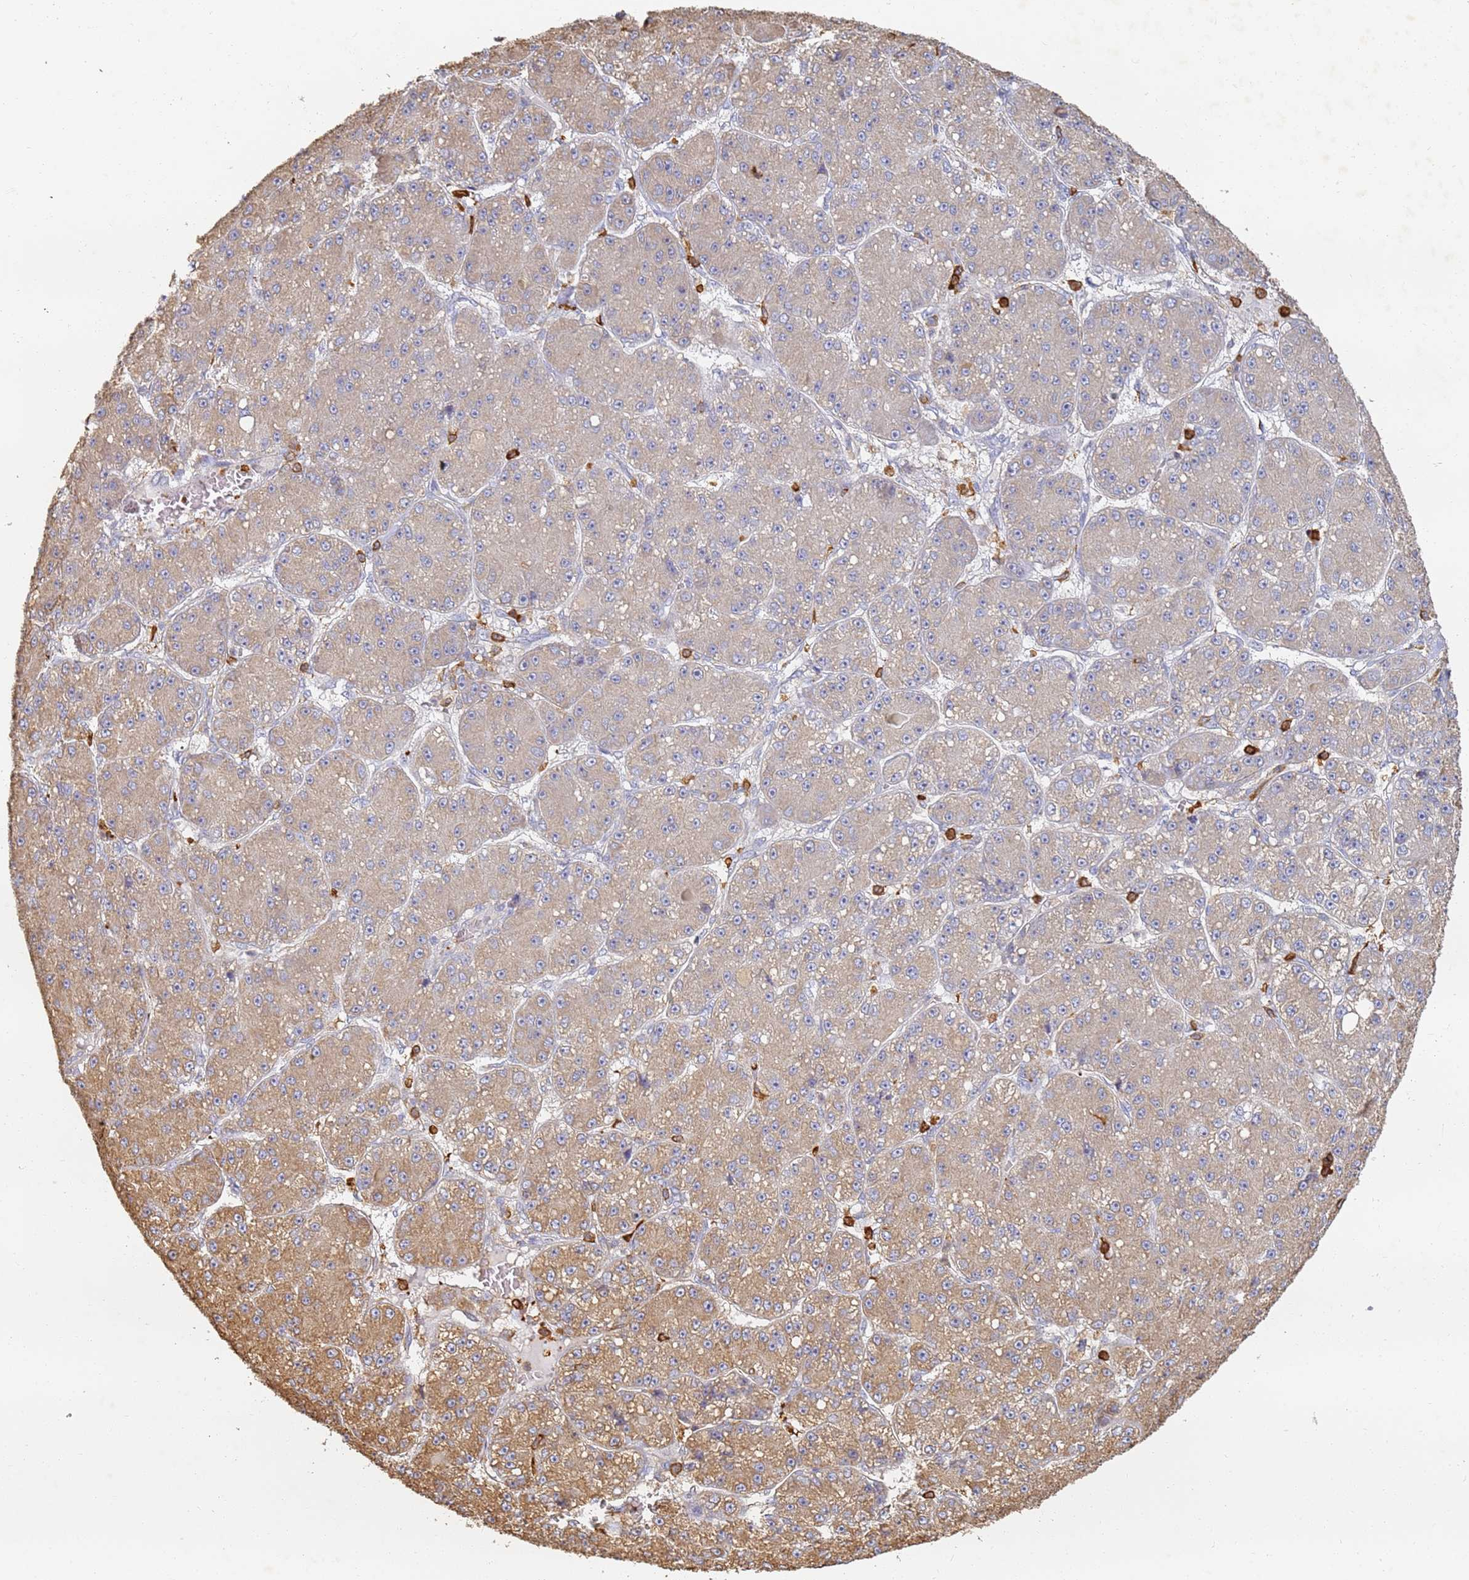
{"staining": {"intensity": "weak", "quantity": "25%-75%", "location": "cytoplasmic/membranous"}, "tissue": "liver cancer", "cell_type": "Tumor cells", "image_type": "cancer", "snomed": [{"axis": "morphology", "description": "Carcinoma, Hepatocellular, NOS"}, {"axis": "topography", "description": "Liver"}], "caption": "A brown stain shows weak cytoplasmic/membranous positivity of a protein in hepatocellular carcinoma (liver) tumor cells.", "gene": "BIN2", "patient": {"sex": "male", "age": 67}}